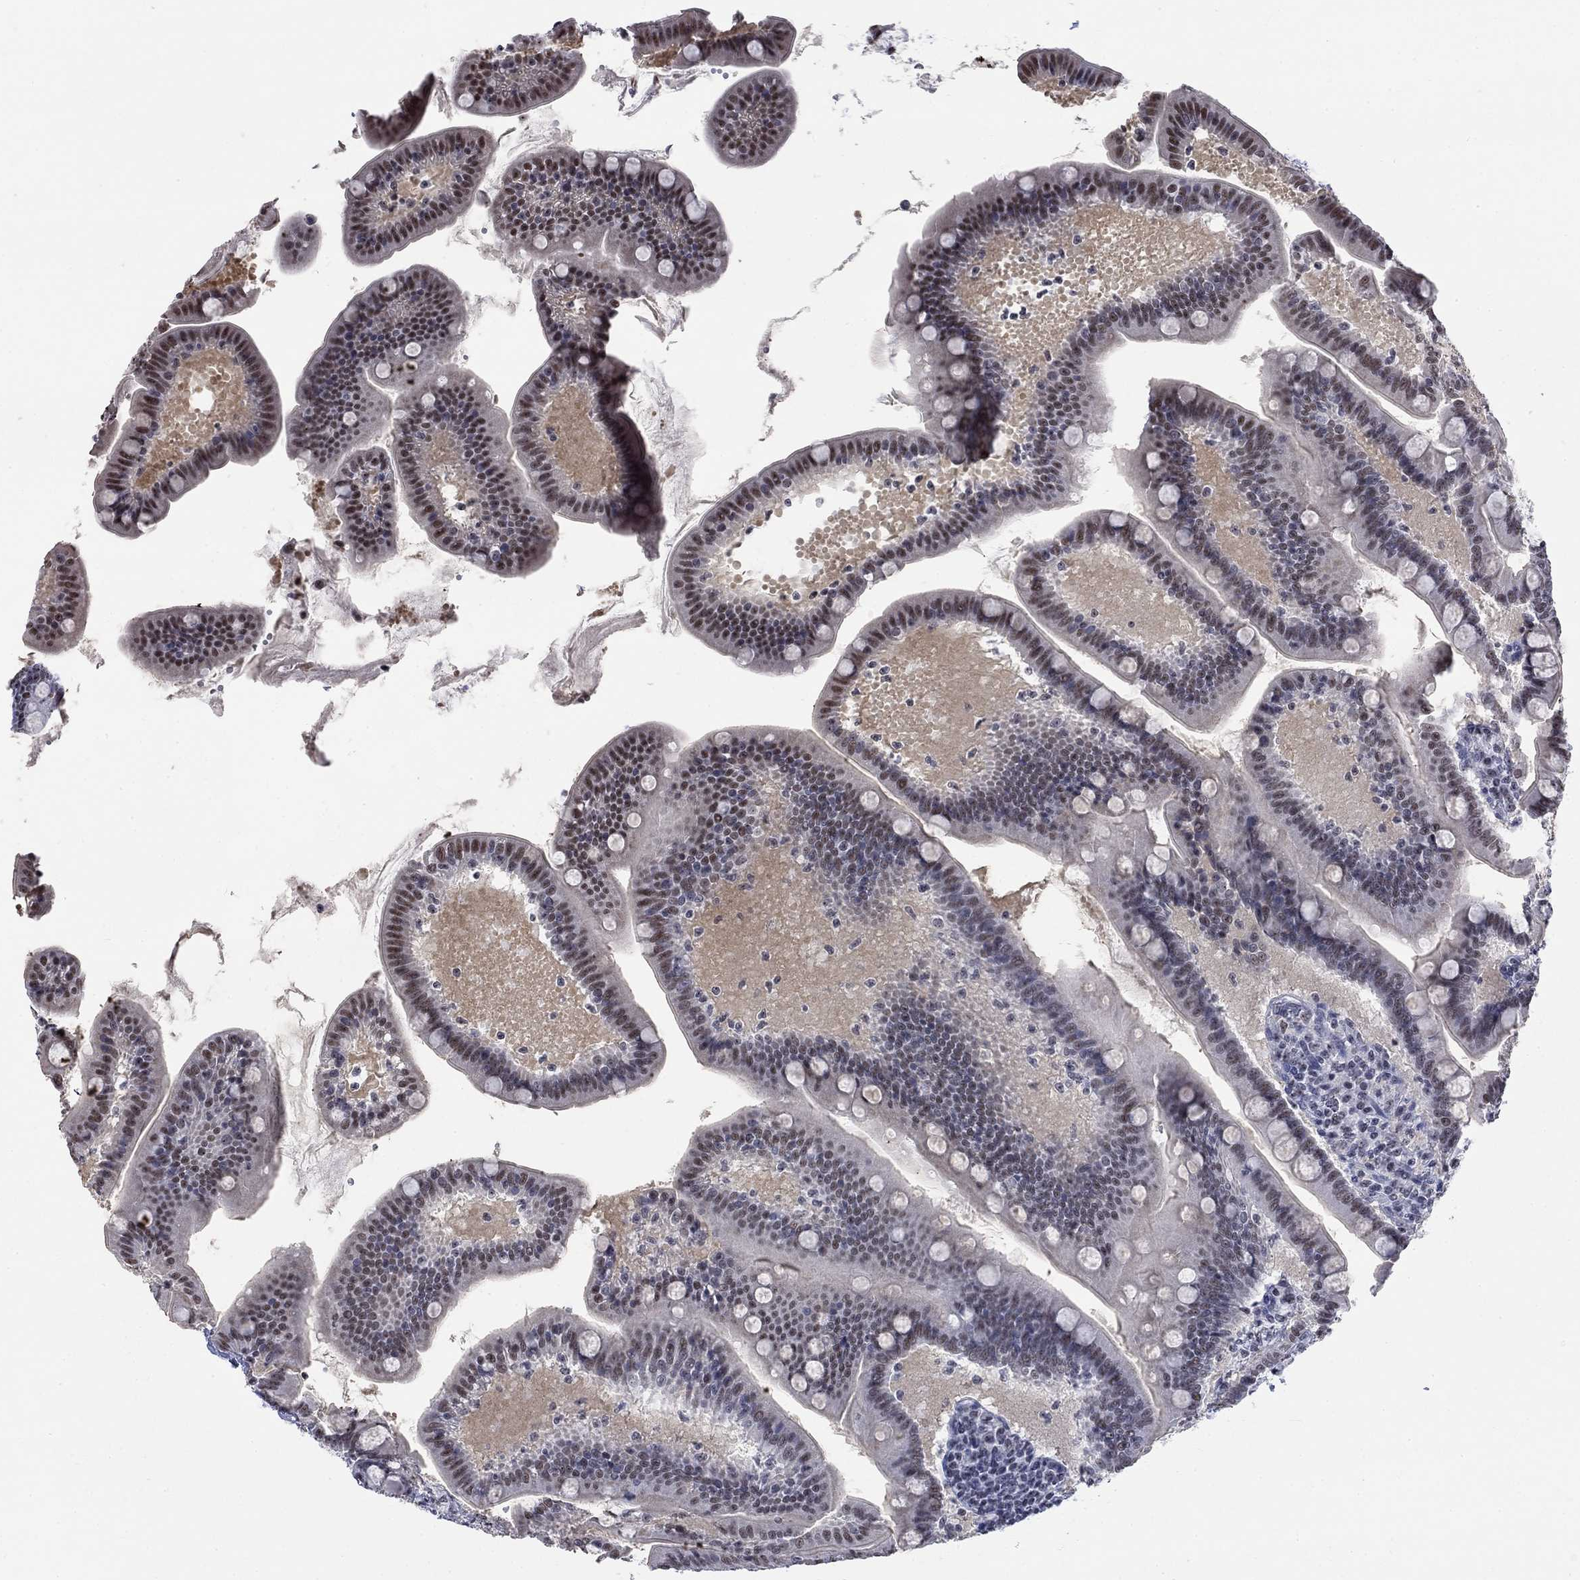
{"staining": {"intensity": "weak", "quantity": "25%-75%", "location": "nuclear"}, "tissue": "small intestine", "cell_type": "Glandular cells", "image_type": "normal", "snomed": [{"axis": "morphology", "description": "Normal tissue, NOS"}, {"axis": "topography", "description": "Small intestine"}], "caption": "Weak nuclear protein staining is present in approximately 25%-75% of glandular cells in small intestine.", "gene": "CSRNP3", "patient": {"sex": "male", "age": 66}}